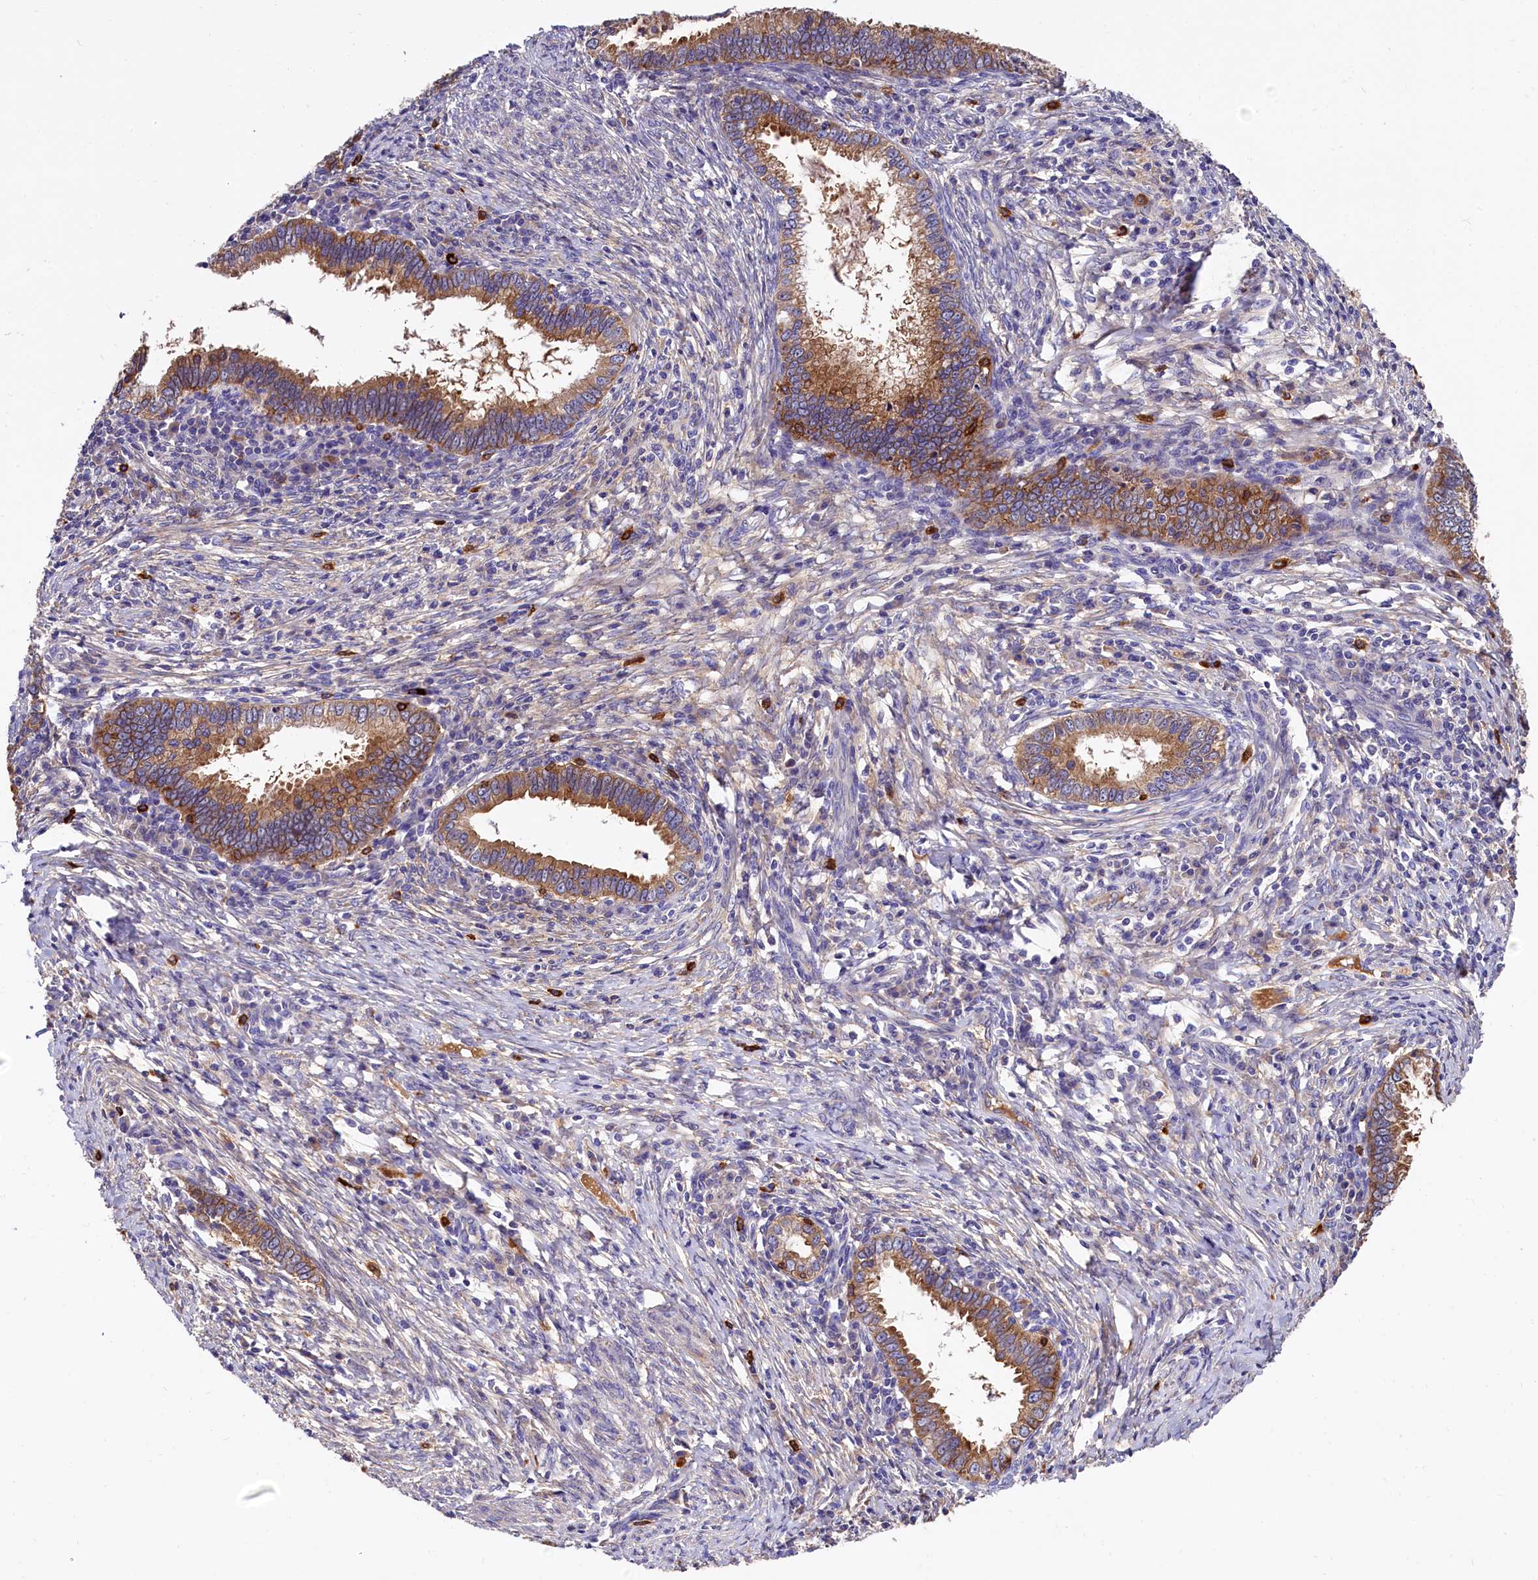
{"staining": {"intensity": "moderate", "quantity": "25%-75%", "location": "cytoplasmic/membranous"}, "tissue": "cervical cancer", "cell_type": "Tumor cells", "image_type": "cancer", "snomed": [{"axis": "morphology", "description": "Adenocarcinoma, NOS"}, {"axis": "topography", "description": "Cervix"}], "caption": "DAB (3,3'-diaminobenzidine) immunohistochemical staining of cervical adenocarcinoma reveals moderate cytoplasmic/membranous protein positivity in about 25%-75% of tumor cells.", "gene": "EPS8L2", "patient": {"sex": "female", "age": 36}}